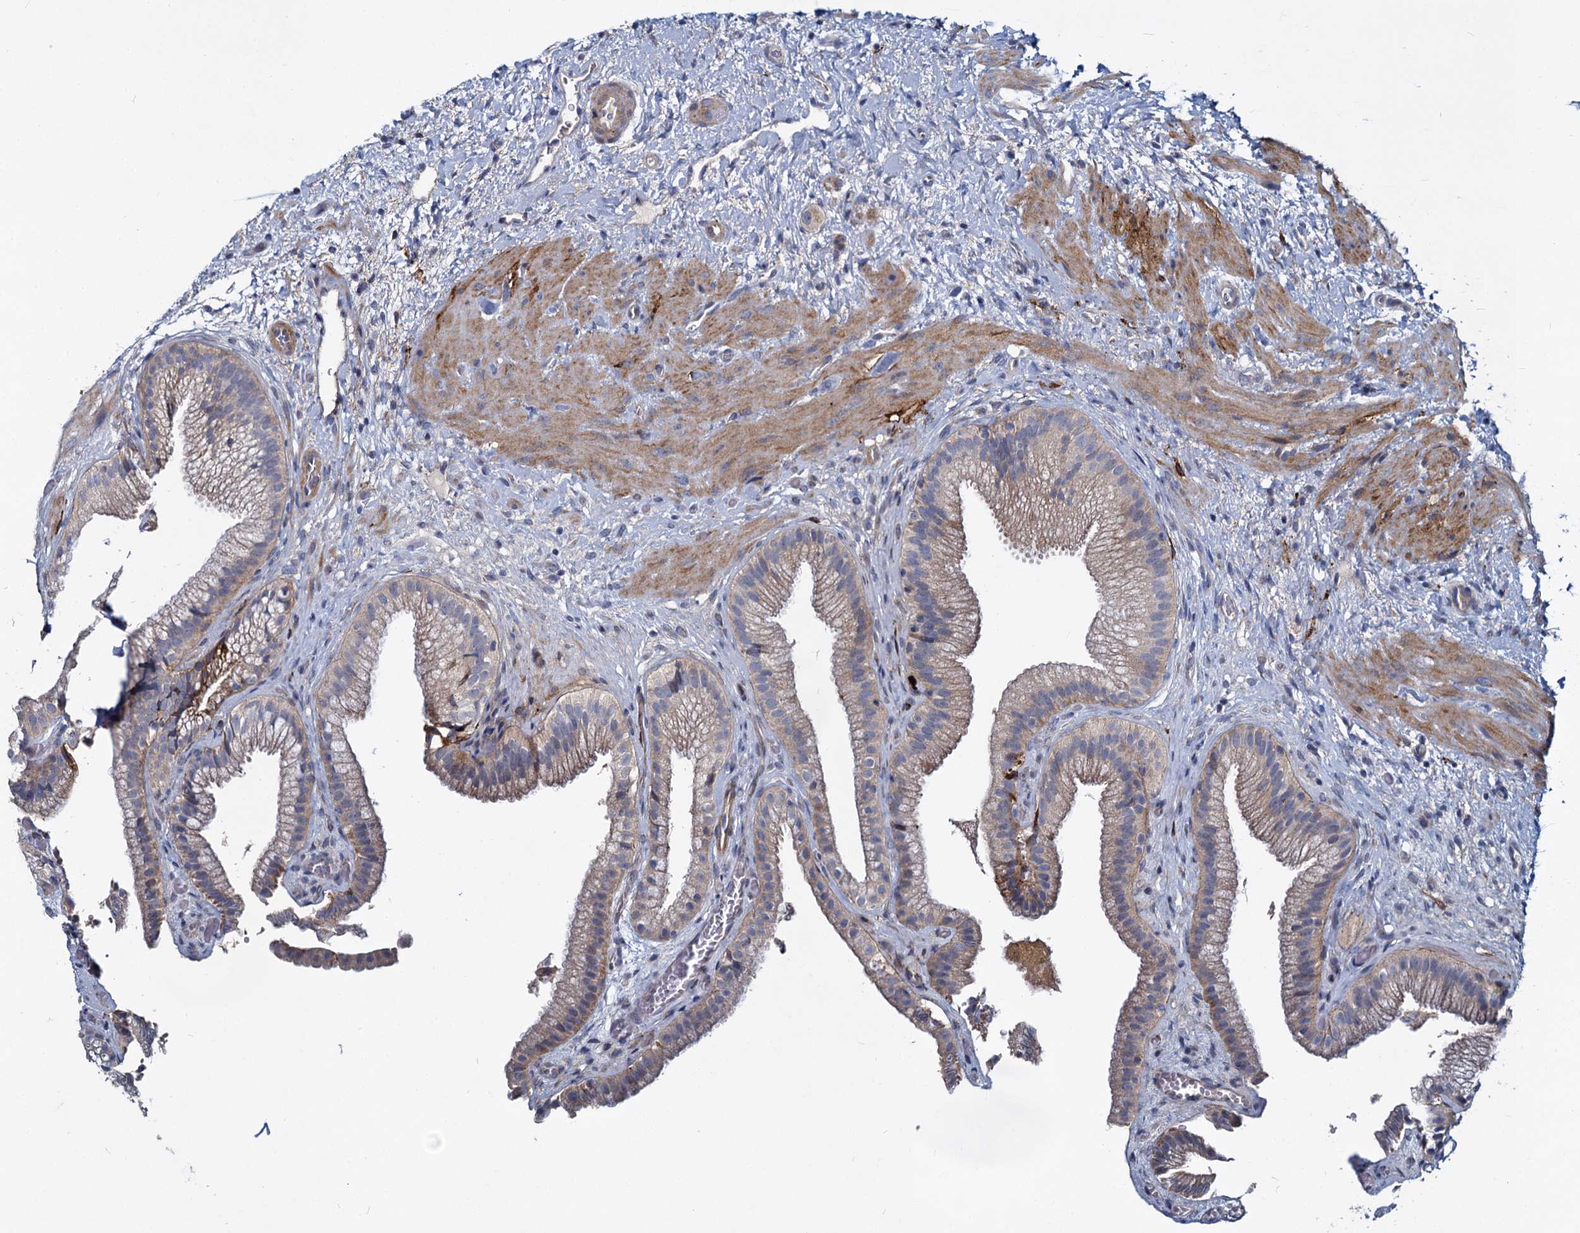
{"staining": {"intensity": "moderate", "quantity": ">75%", "location": "cytoplasmic/membranous"}, "tissue": "gallbladder", "cell_type": "Glandular cells", "image_type": "normal", "snomed": [{"axis": "morphology", "description": "Normal tissue, NOS"}, {"axis": "morphology", "description": "Inflammation, NOS"}, {"axis": "topography", "description": "Gallbladder"}], "caption": "DAB (3,3'-diaminobenzidine) immunohistochemical staining of benign human gallbladder shows moderate cytoplasmic/membranous protein expression in approximately >75% of glandular cells. The staining was performed using DAB (3,3'-diaminobenzidine), with brown indicating positive protein expression. Nuclei are stained blue with hematoxylin.", "gene": "DCUN1D2", "patient": {"sex": "male", "age": 51}}